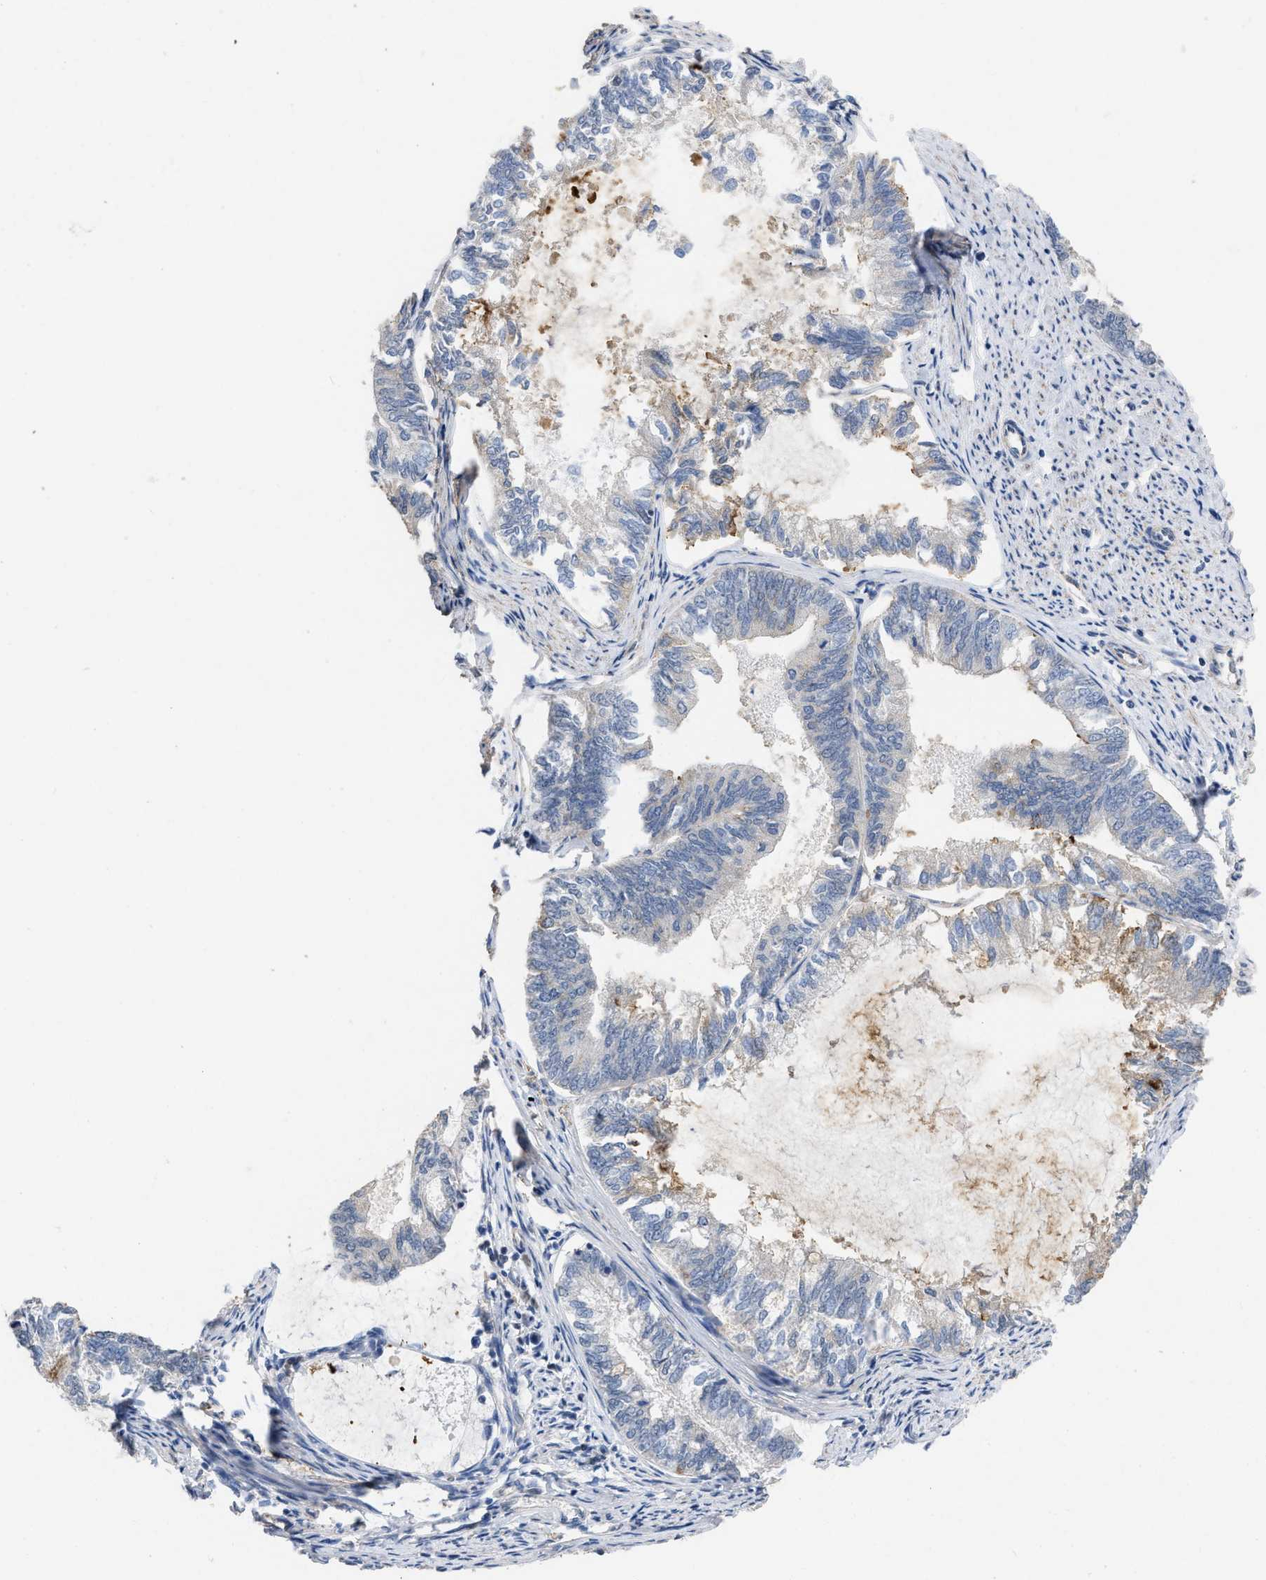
{"staining": {"intensity": "negative", "quantity": "none", "location": "none"}, "tissue": "endometrial cancer", "cell_type": "Tumor cells", "image_type": "cancer", "snomed": [{"axis": "morphology", "description": "Adenocarcinoma, NOS"}, {"axis": "topography", "description": "Endometrium"}], "caption": "Immunohistochemistry photomicrograph of neoplastic tissue: human endometrial adenocarcinoma stained with DAB displays no significant protein staining in tumor cells.", "gene": "TMEM131", "patient": {"sex": "female", "age": 86}}